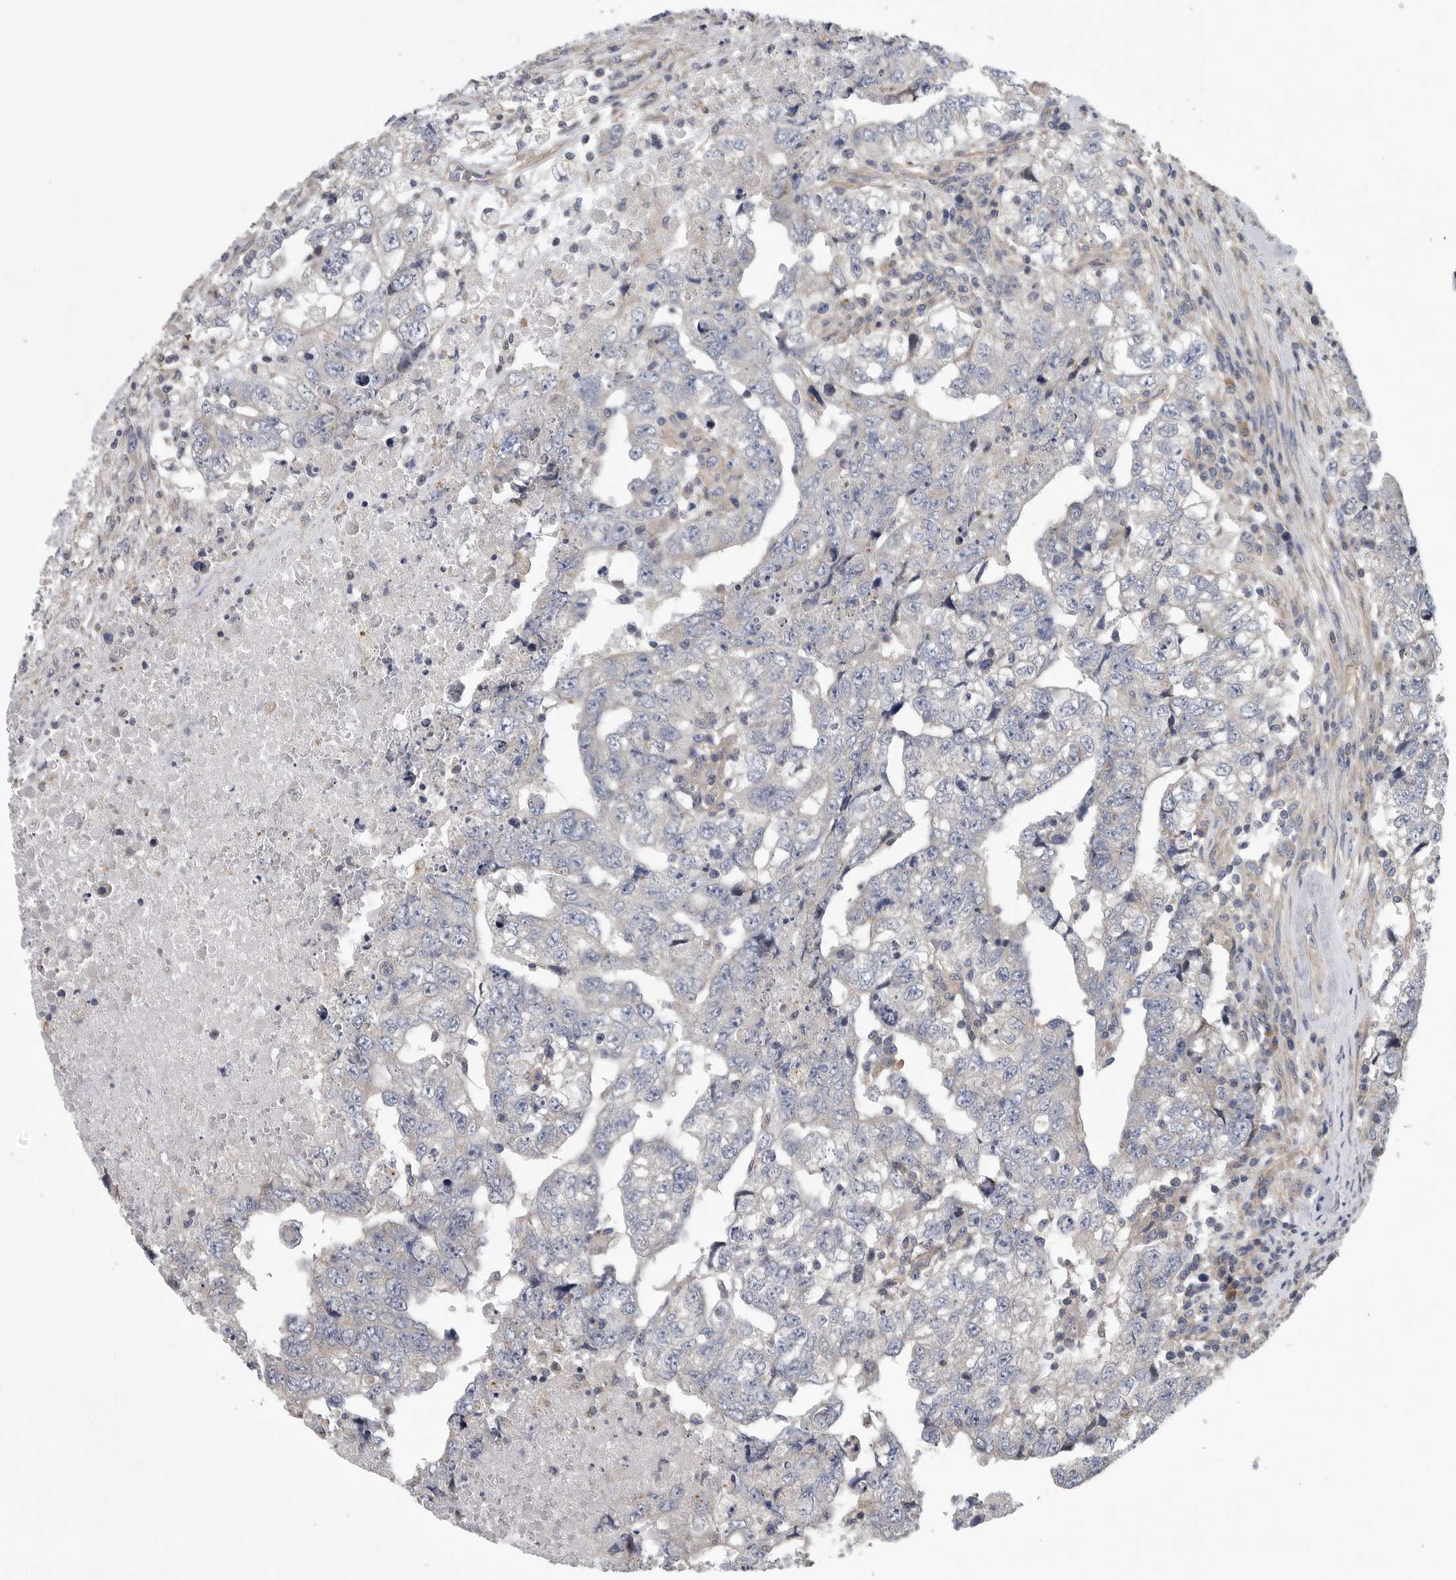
{"staining": {"intensity": "negative", "quantity": "none", "location": "none"}, "tissue": "testis cancer", "cell_type": "Tumor cells", "image_type": "cancer", "snomed": [{"axis": "morphology", "description": "Carcinoma, Embryonal, NOS"}, {"axis": "topography", "description": "Testis"}], "caption": "Testis embryonal carcinoma was stained to show a protein in brown. There is no significant positivity in tumor cells.", "gene": "OXR1", "patient": {"sex": "male", "age": 36}}